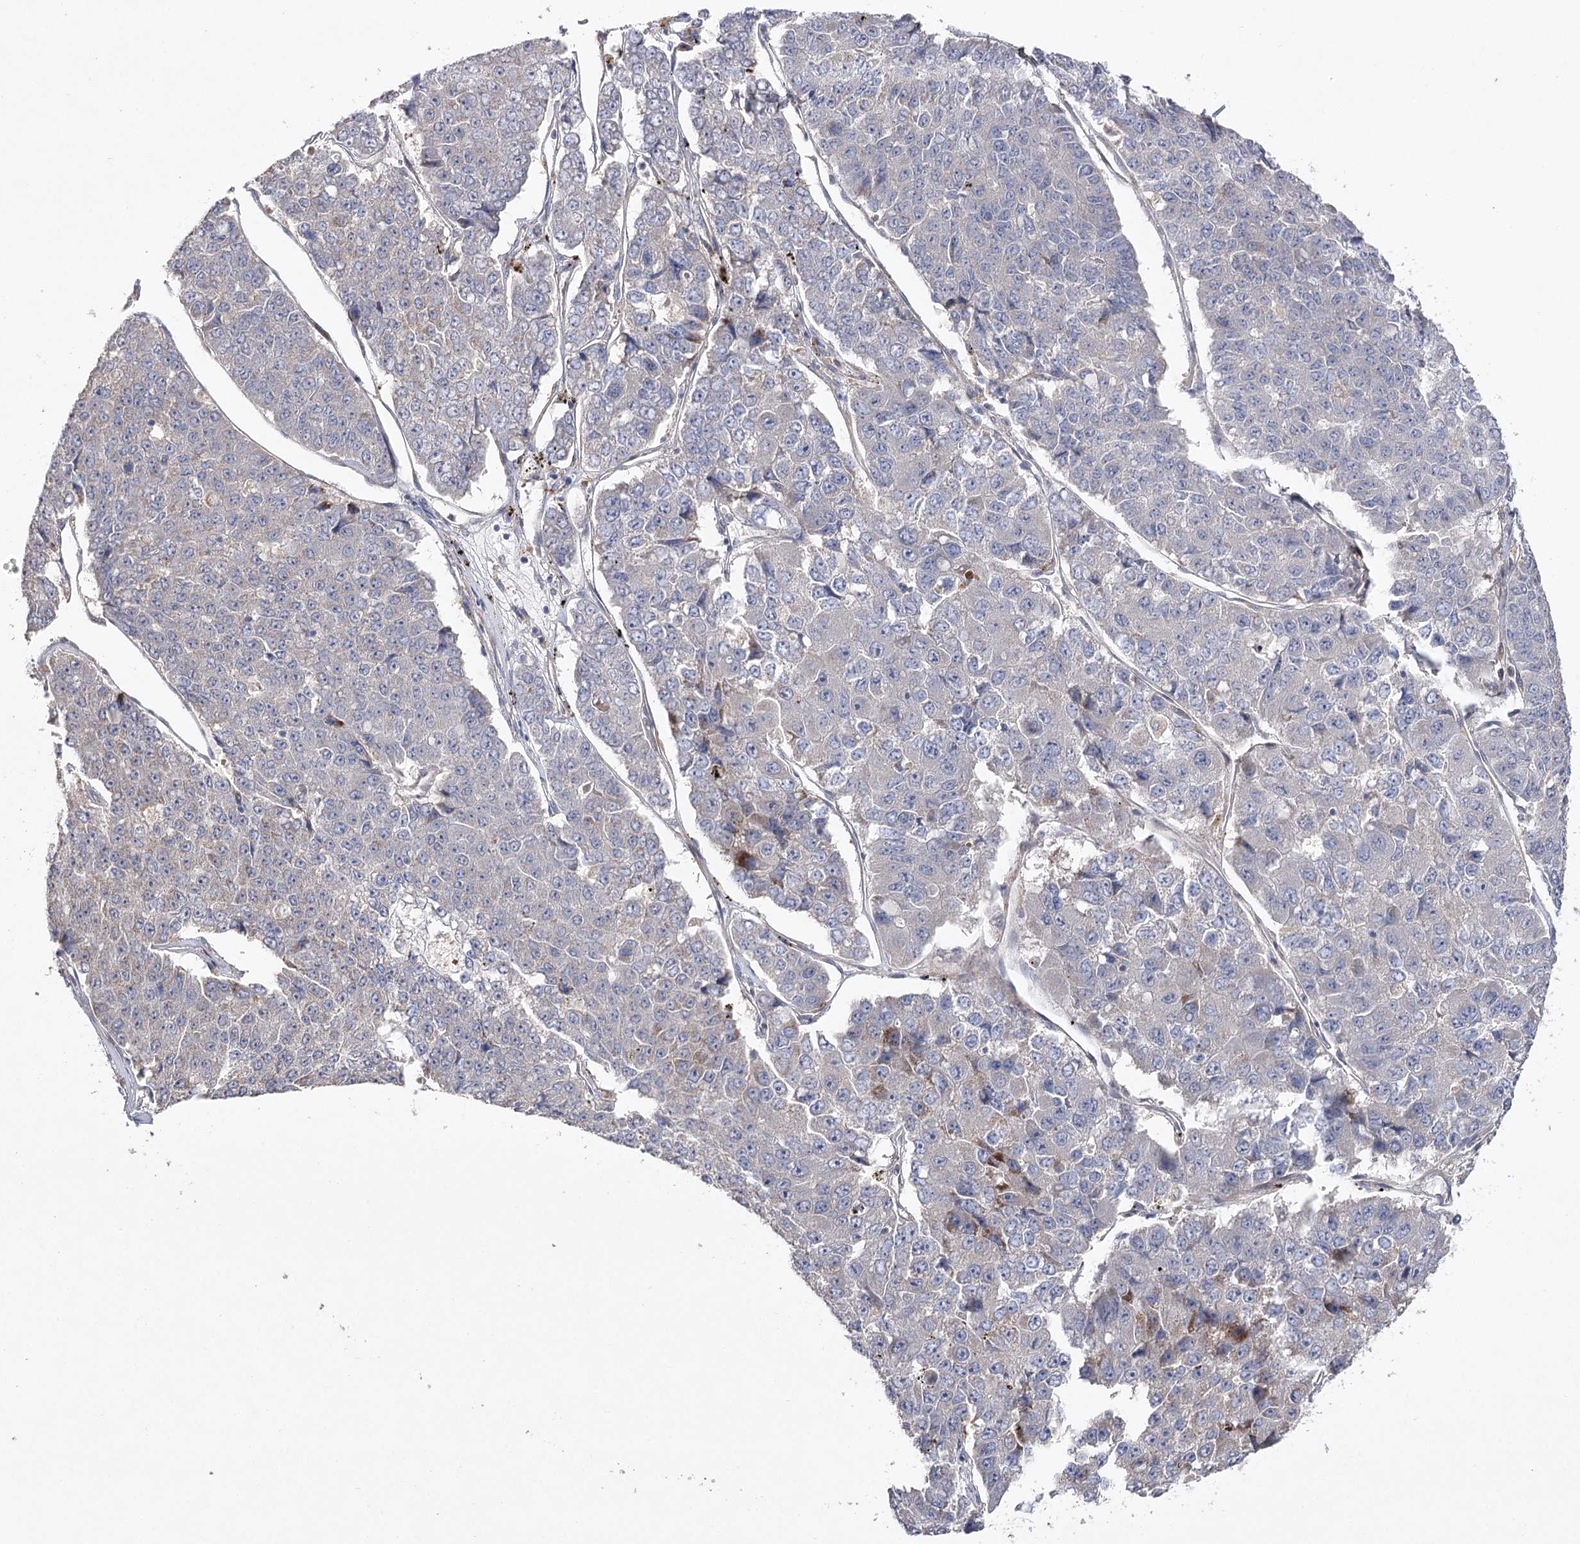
{"staining": {"intensity": "negative", "quantity": "none", "location": "none"}, "tissue": "pancreatic cancer", "cell_type": "Tumor cells", "image_type": "cancer", "snomed": [{"axis": "morphology", "description": "Adenocarcinoma, NOS"}, {"axis": "topography", "description": "Pancreas"}], "caption": "The histopathology image displays no staining of tumor cells in pancreatic cancer.", "gene": "OBSL1", "patient": {"sex": "male", "age": 50}}